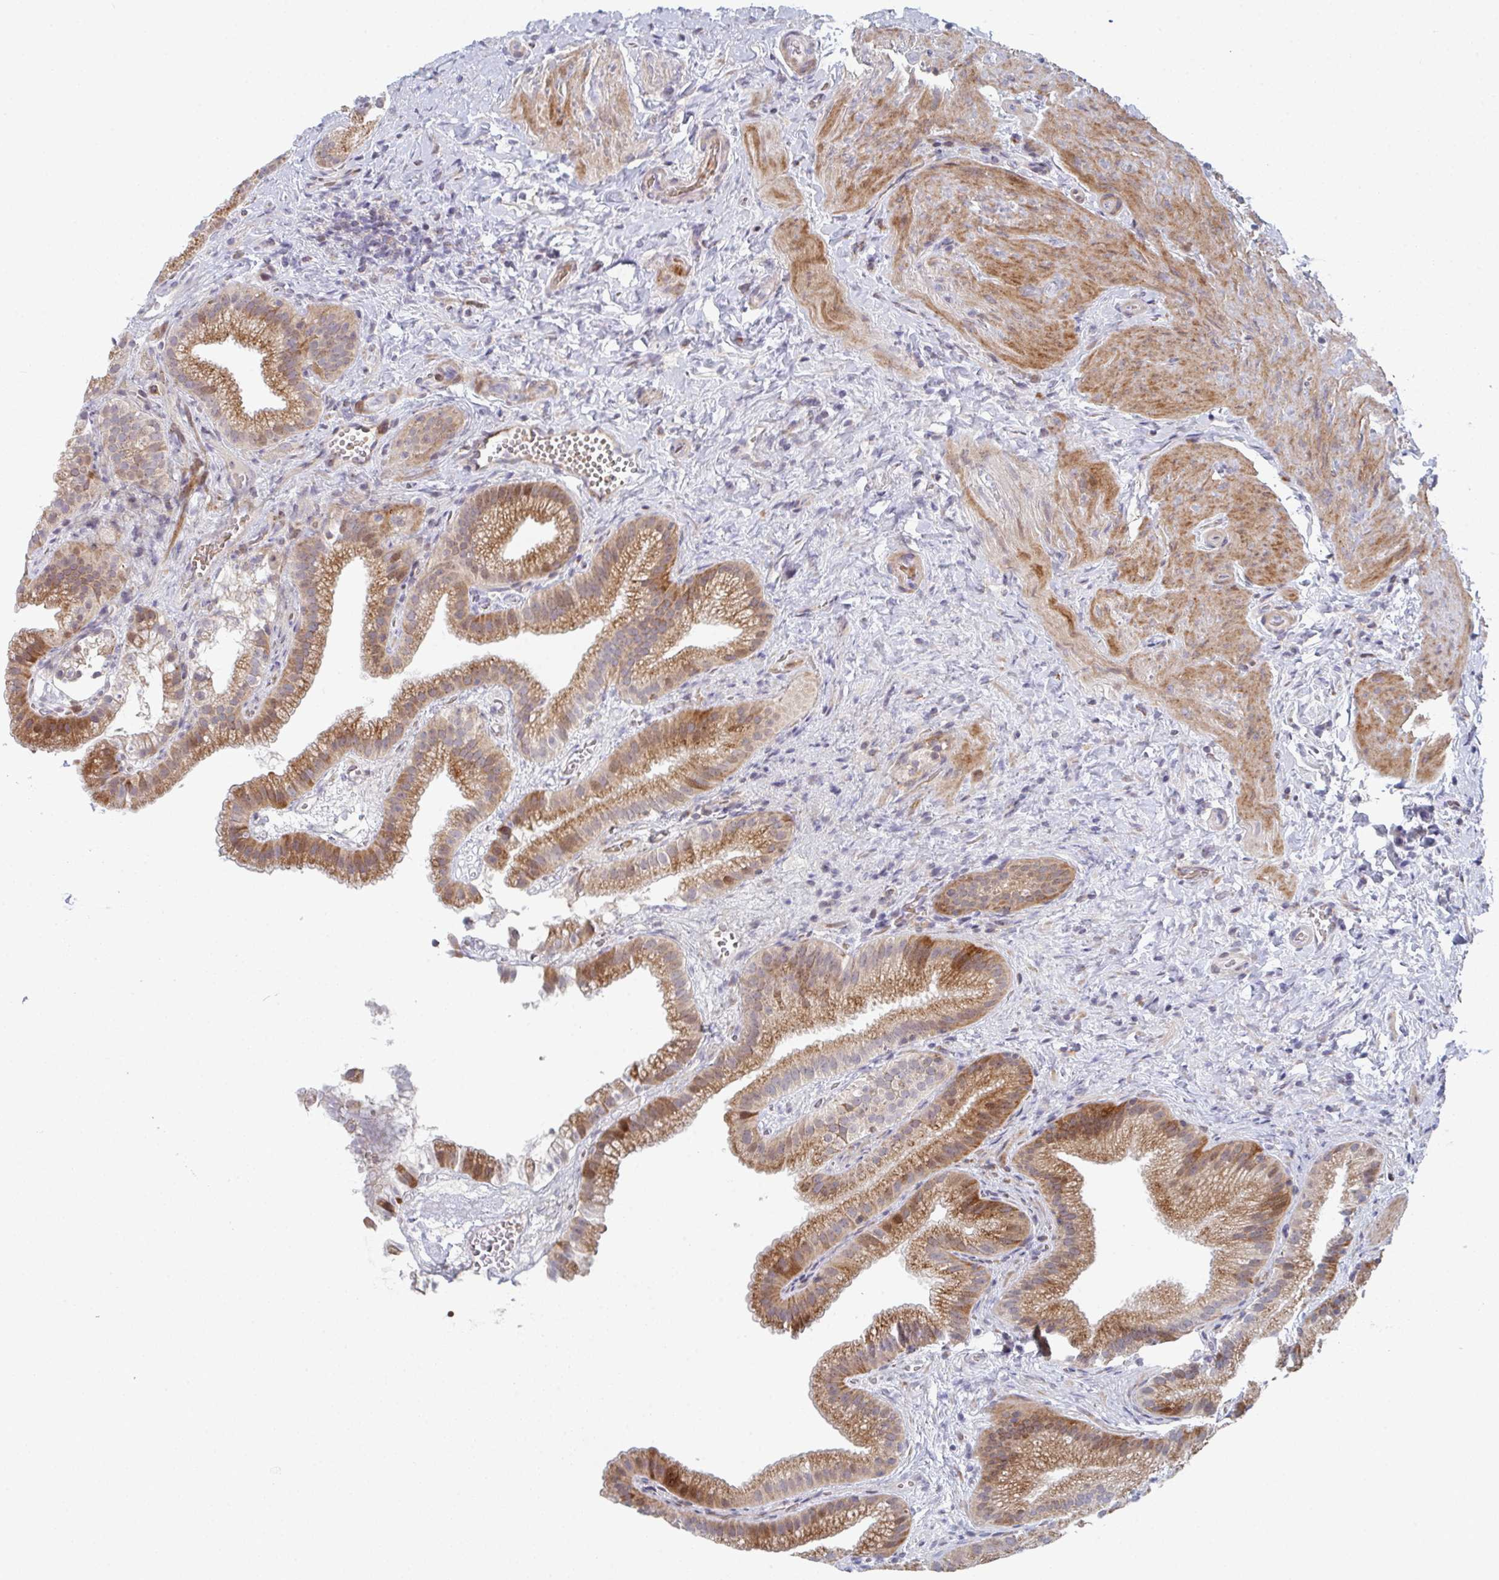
{"staining": {"intensity": "moderate", "quantity": ">75%", "location": "cytoplasmic/membranous"}, "tissue": "gallbladder", "cell_type": "Glandular cells", "image_type": "normal", "snomed": [{"axis": "morphology", "description": "Normal tissue, NOS"}, {"axis": "topography", "description": "Gallbladder"}], "caption": "Immunohistochemical staining of unremarkable human gallbladder demonstrates medium levels of moderate cytoplasmic/membranous staining in about >75% of glandular cells. (DAB (3,3'-diaminobenzidine) = brown stain, brightfield microscopy at high magnification).", "gene": "ZNF644", "patient": {"sex": "female", "age": 63}}